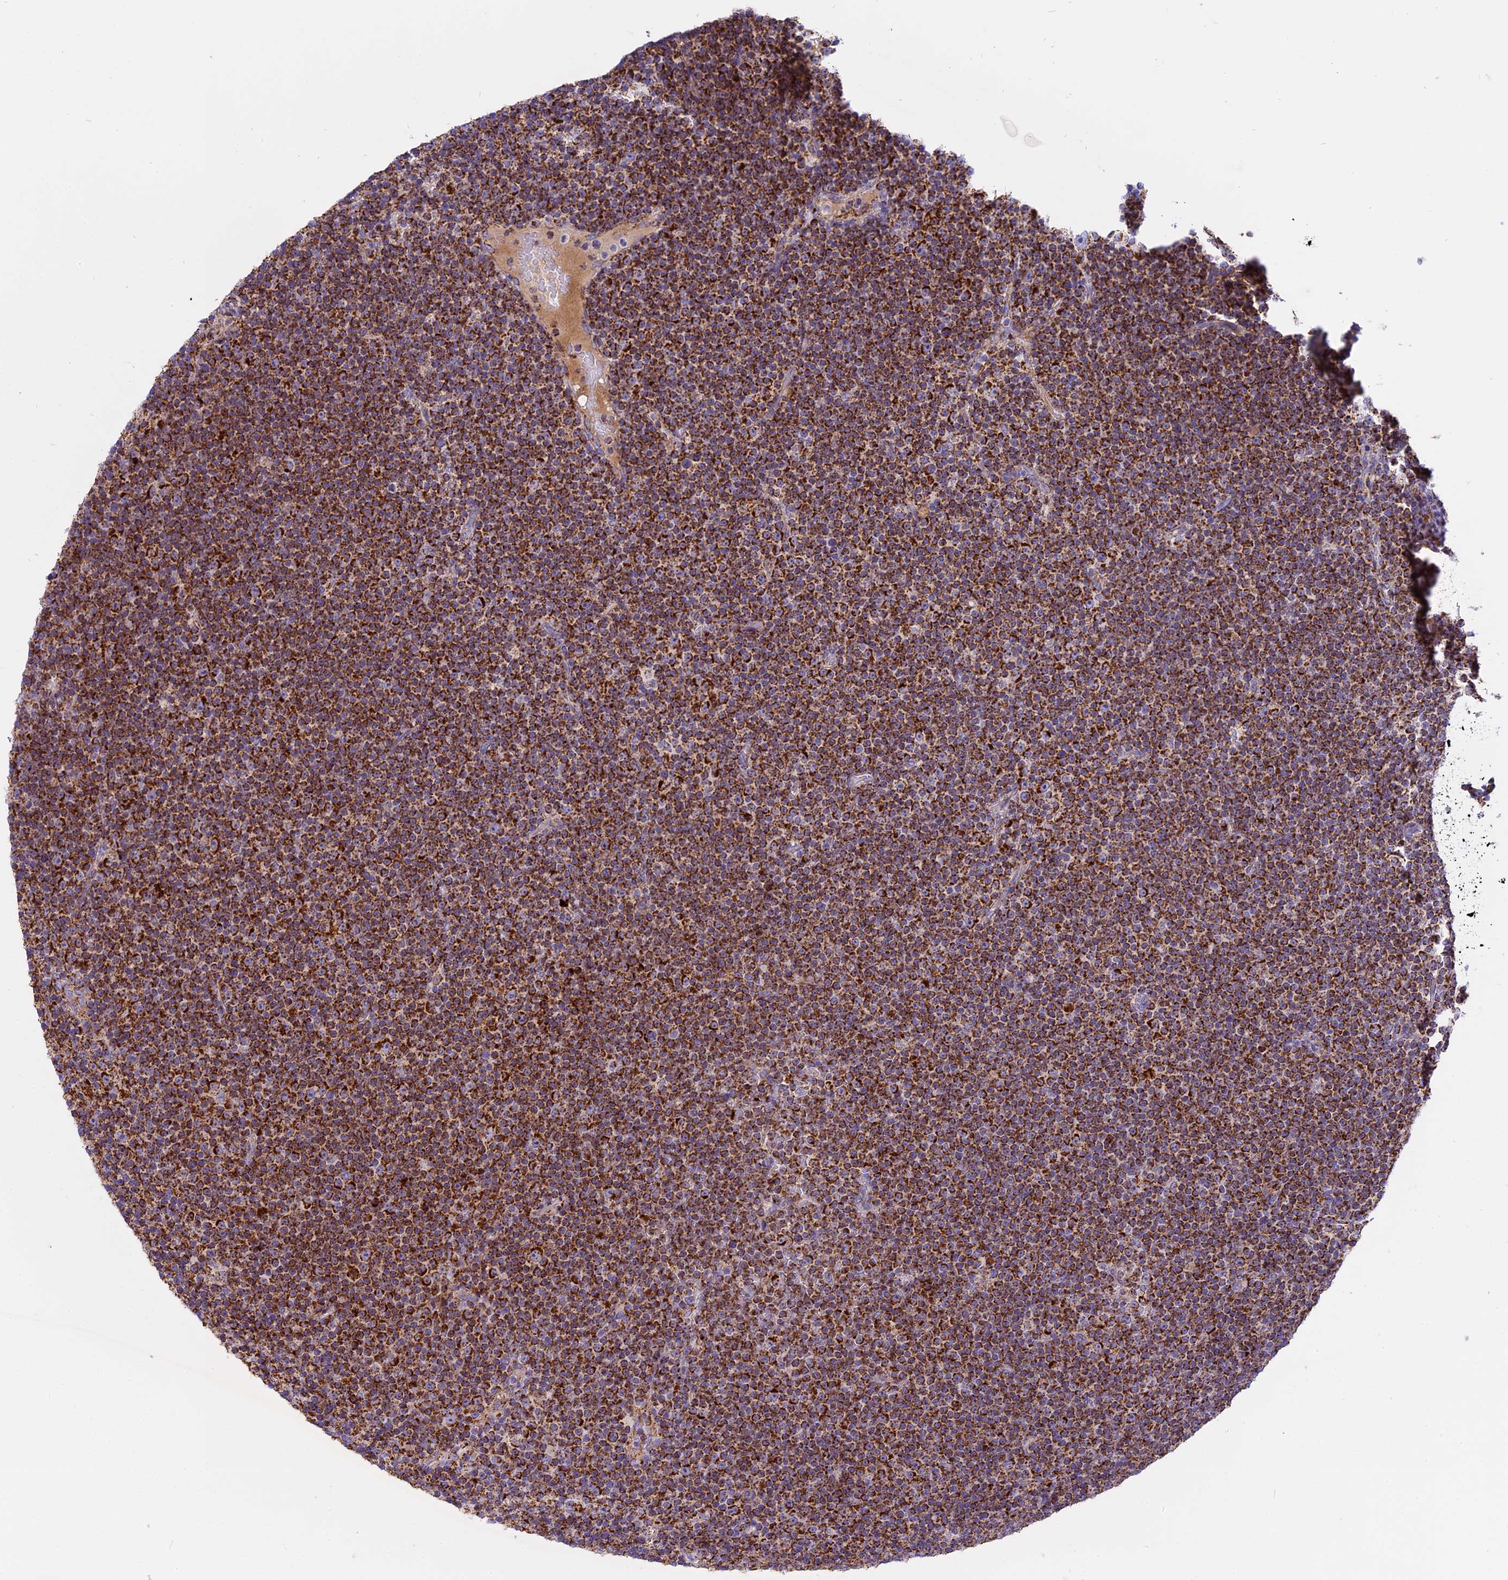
{"staining": {"intensity": "strong", "quantity": ">75%", "location": "cytoplasmic/membranous"}, "tissue": "lymphoma", "cell_type": "Tumor cells", "image_type": "cancer", "snomed": [{"axis": "morphology", "description": "Malignant lymphoma, non-Hodgkin's type, Low grade"}, {"axis": "topography", "description": "Lymph node"}], "caption": "A brown stain labels strong cytoplasmic/membranous positivity of a protein in lymphoma tumor cells.", "gene": "MRPS34", "patient": {"sex": "female", "age": 67}}